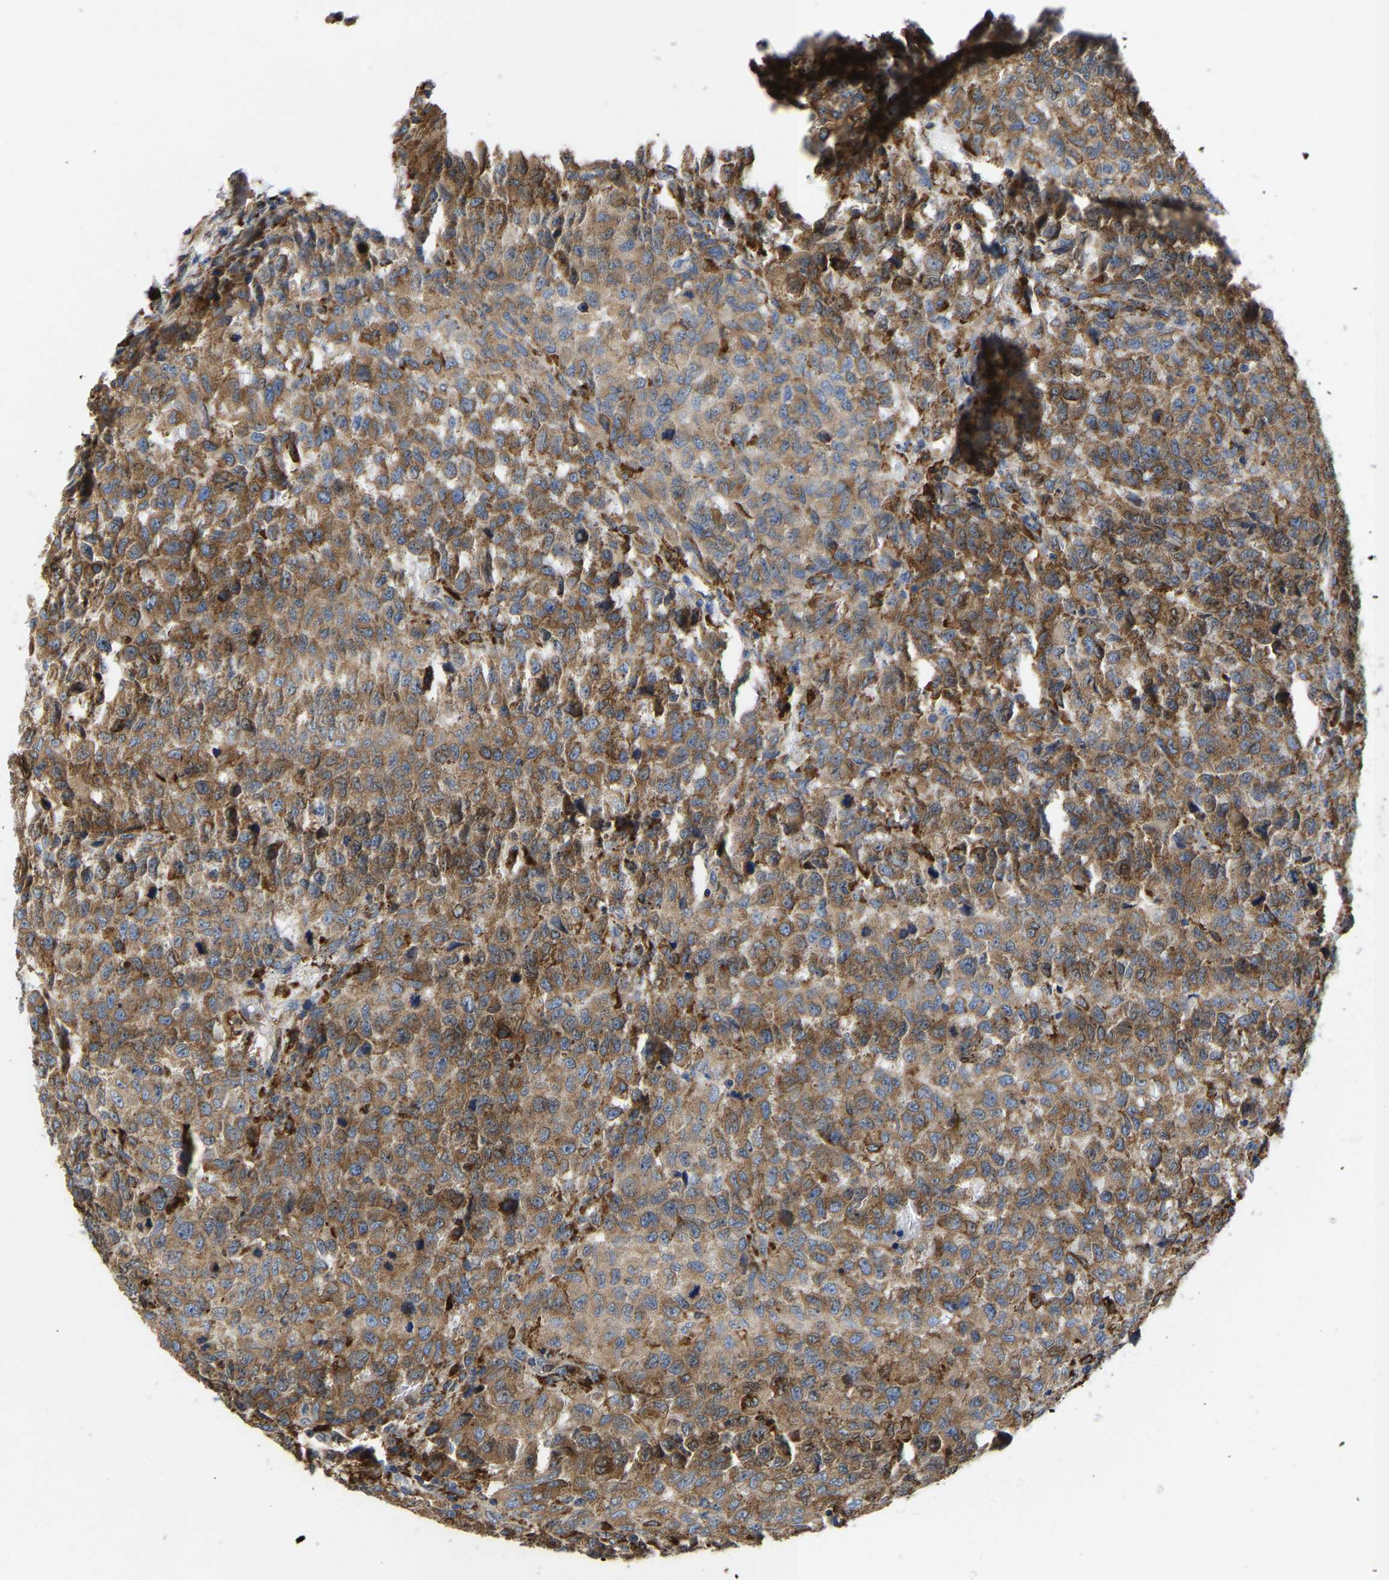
{"staining": {"intensity": "moderate", "quantity": ">75%", "location": "cytoplasmic/membranous"}, "tissue": "testis cancer", "cell_type": "Tumor cells", "image_type": "cancer", "snomed": [{"axis": "morphology", "description": "Seminoma, NOS"}, {"axis": "topography", "description": "Testis"}], "caption": "Tumor cells demonstrate medium levels of moderate cytoplasmic/membranous staining in about >75% of cells in testis cancer (seminoma).", "gene": "P4HB", "patient": {"sex": "male", "age": 59}}